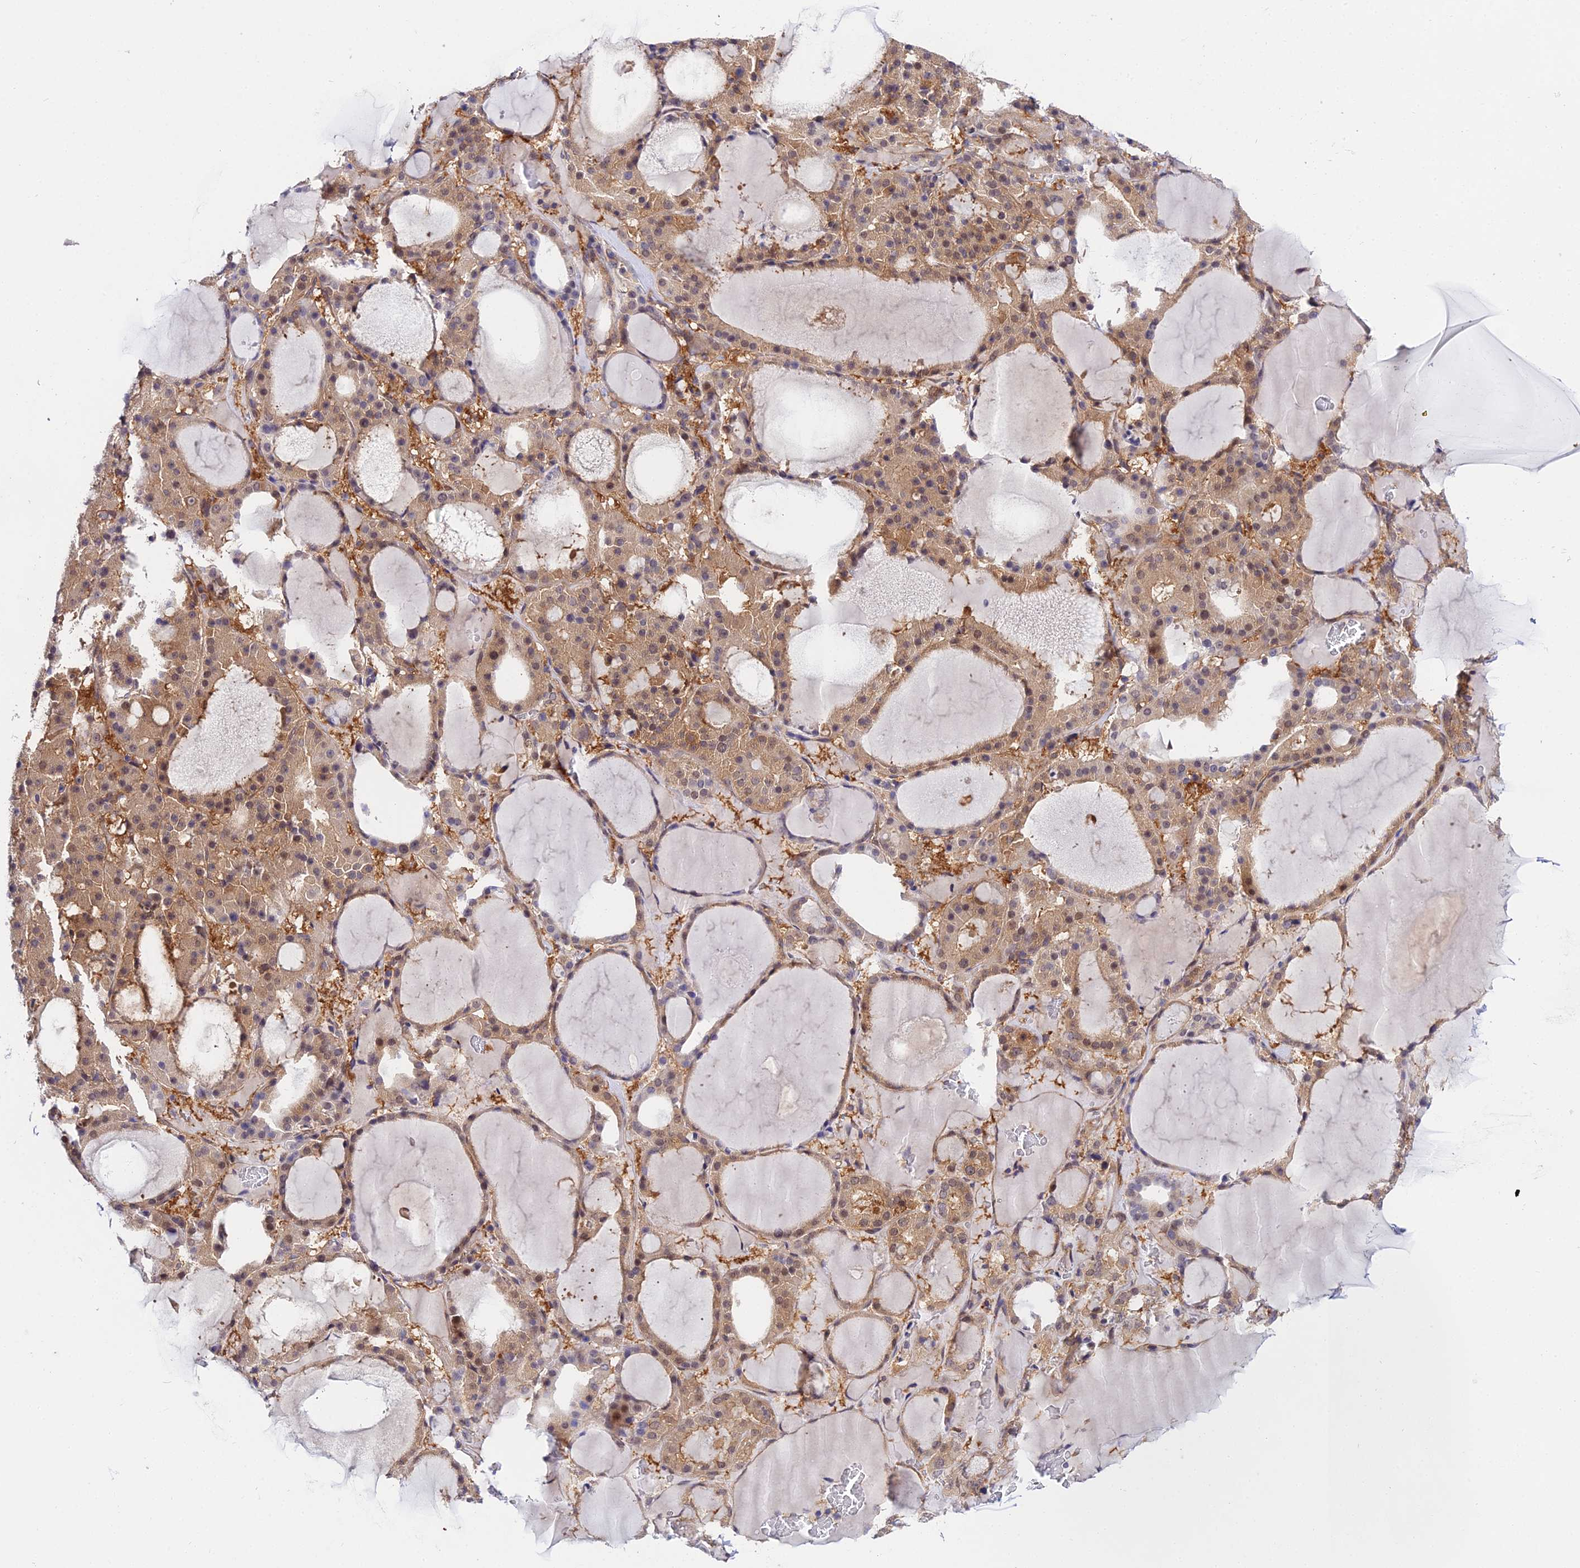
{"staining": {"intensity": "moderate", "quantity": ">75%", "location": "cytoplasmic/membranous,nuclear"}, "tissue": "thyroid gland", "cell_type": "Glandular cells", "image_type": "normal", "snomed": [{"axis": "morphology", "description": "Normal tissue, NOS"}, {"axis": "morphology", "description": "Carcinoma, NOS"}, {"axis": "topography", "description": "Thyroid gland"}], "caption": "Protein analysis of normal thyroid gland demonstrates moderate cytoplasmic/membranous,nuclear expression in about >75% of glandular cells. (Stains: DAB in brown, nuclei in blue, Microscopy: brightfield microscopy at high magnification).", "gene": "PPP2R2A", "patient": {"sex": "female", "age": 86}}